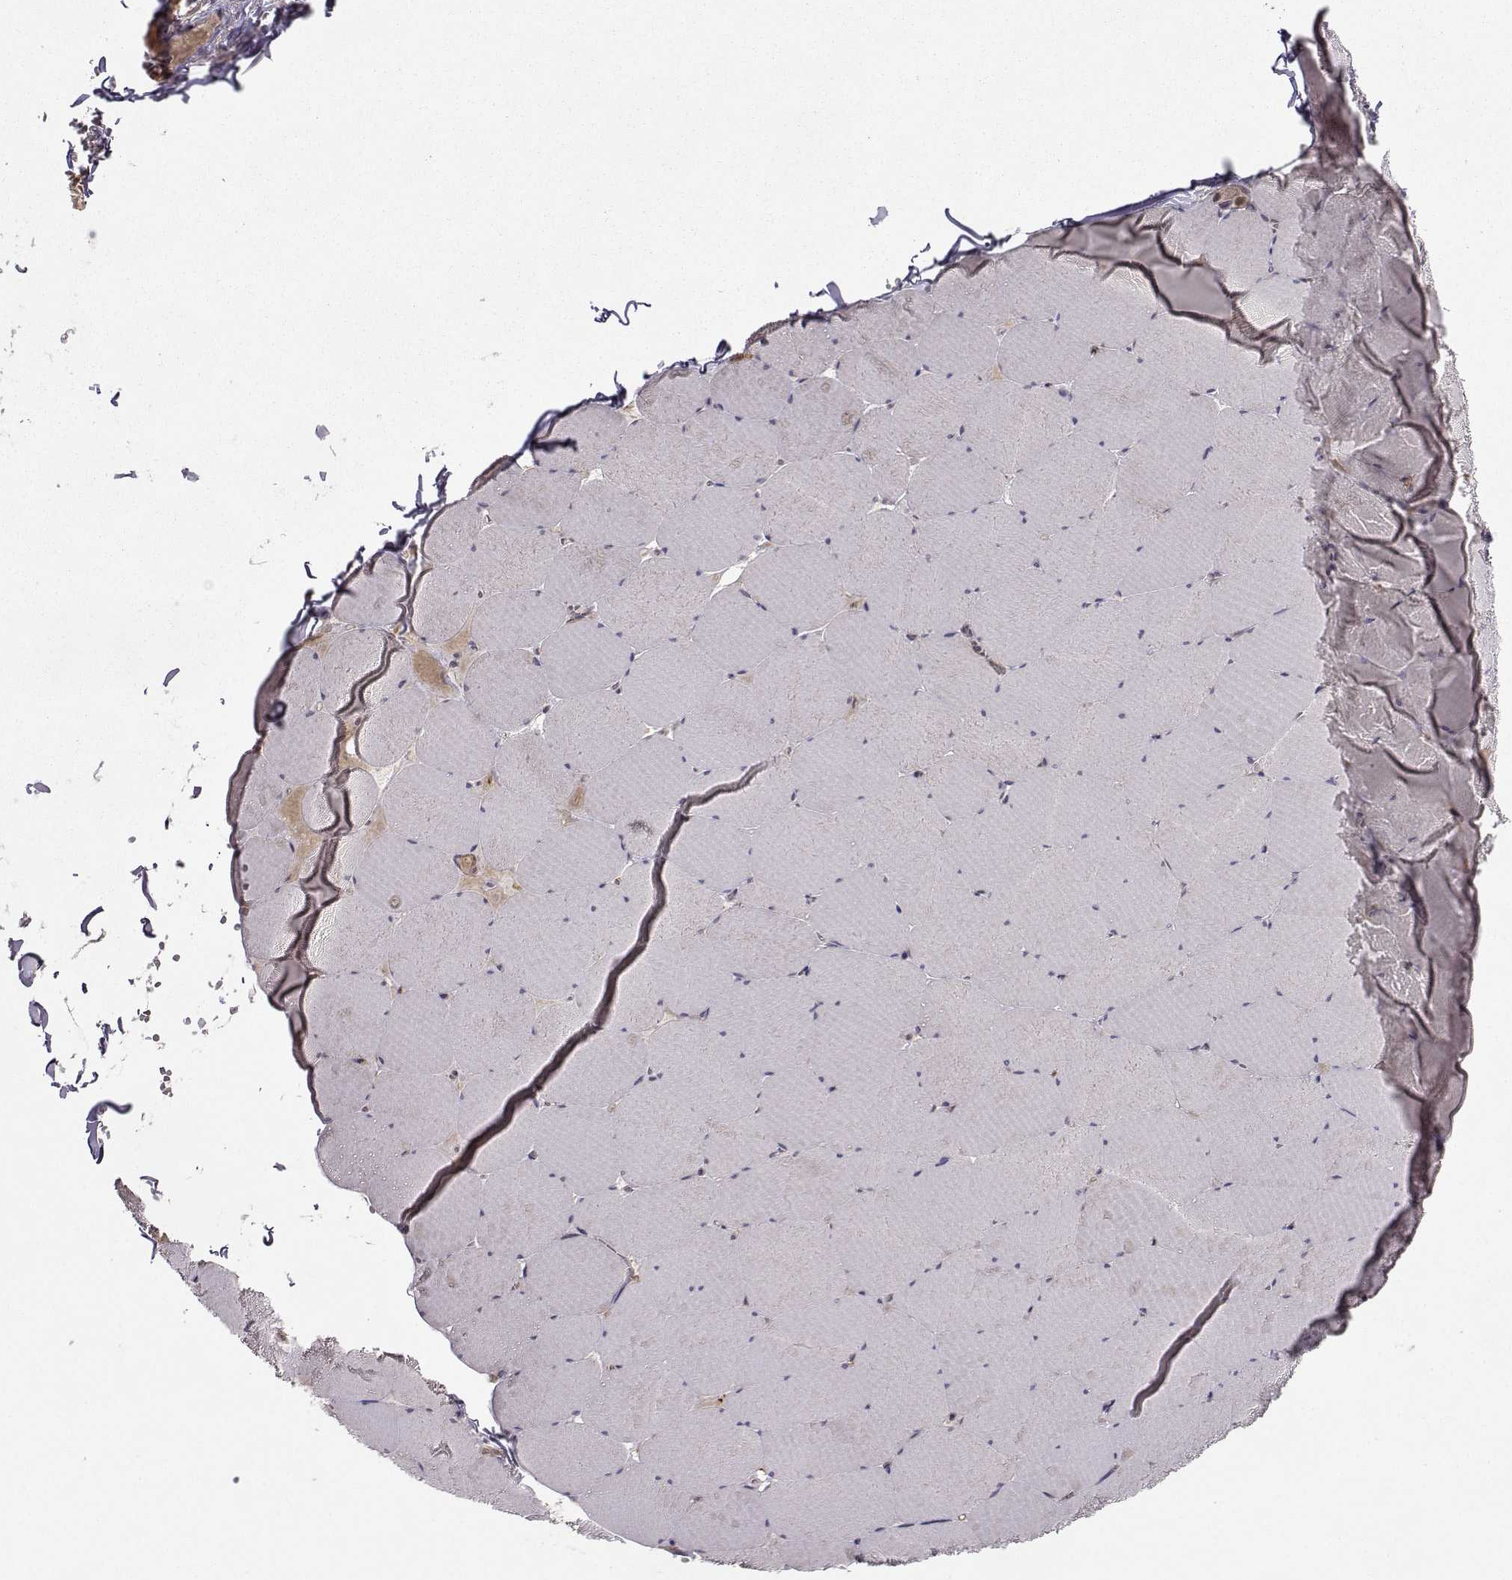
{"staining": {"intensity": "negative", "quantity": "none", "location": "none"}, "tissue": "skeletal muscle", "cell_type": "Myocytes", "image_type": "normal", "snomed": [{"axis": "morphology", "description": "Normal tissue, NOS"}, {"axis": "morphology", "description": "Malignant melanoma, Metastatic site"}, {"axis": "topography", "description": "Skeletal muscle"}], "caption": "A photomicrograph of human skeletal muscle is negative for staining in myocytes. (Stains: DAB (3,3'-diaminobenzidine) immunohistochemistry with hematoxylin counter stain, Microscopy: brightfield microscopy at high magnification).", "gene": "NQO1", "patient": {"sex": "male", "age": 50}}